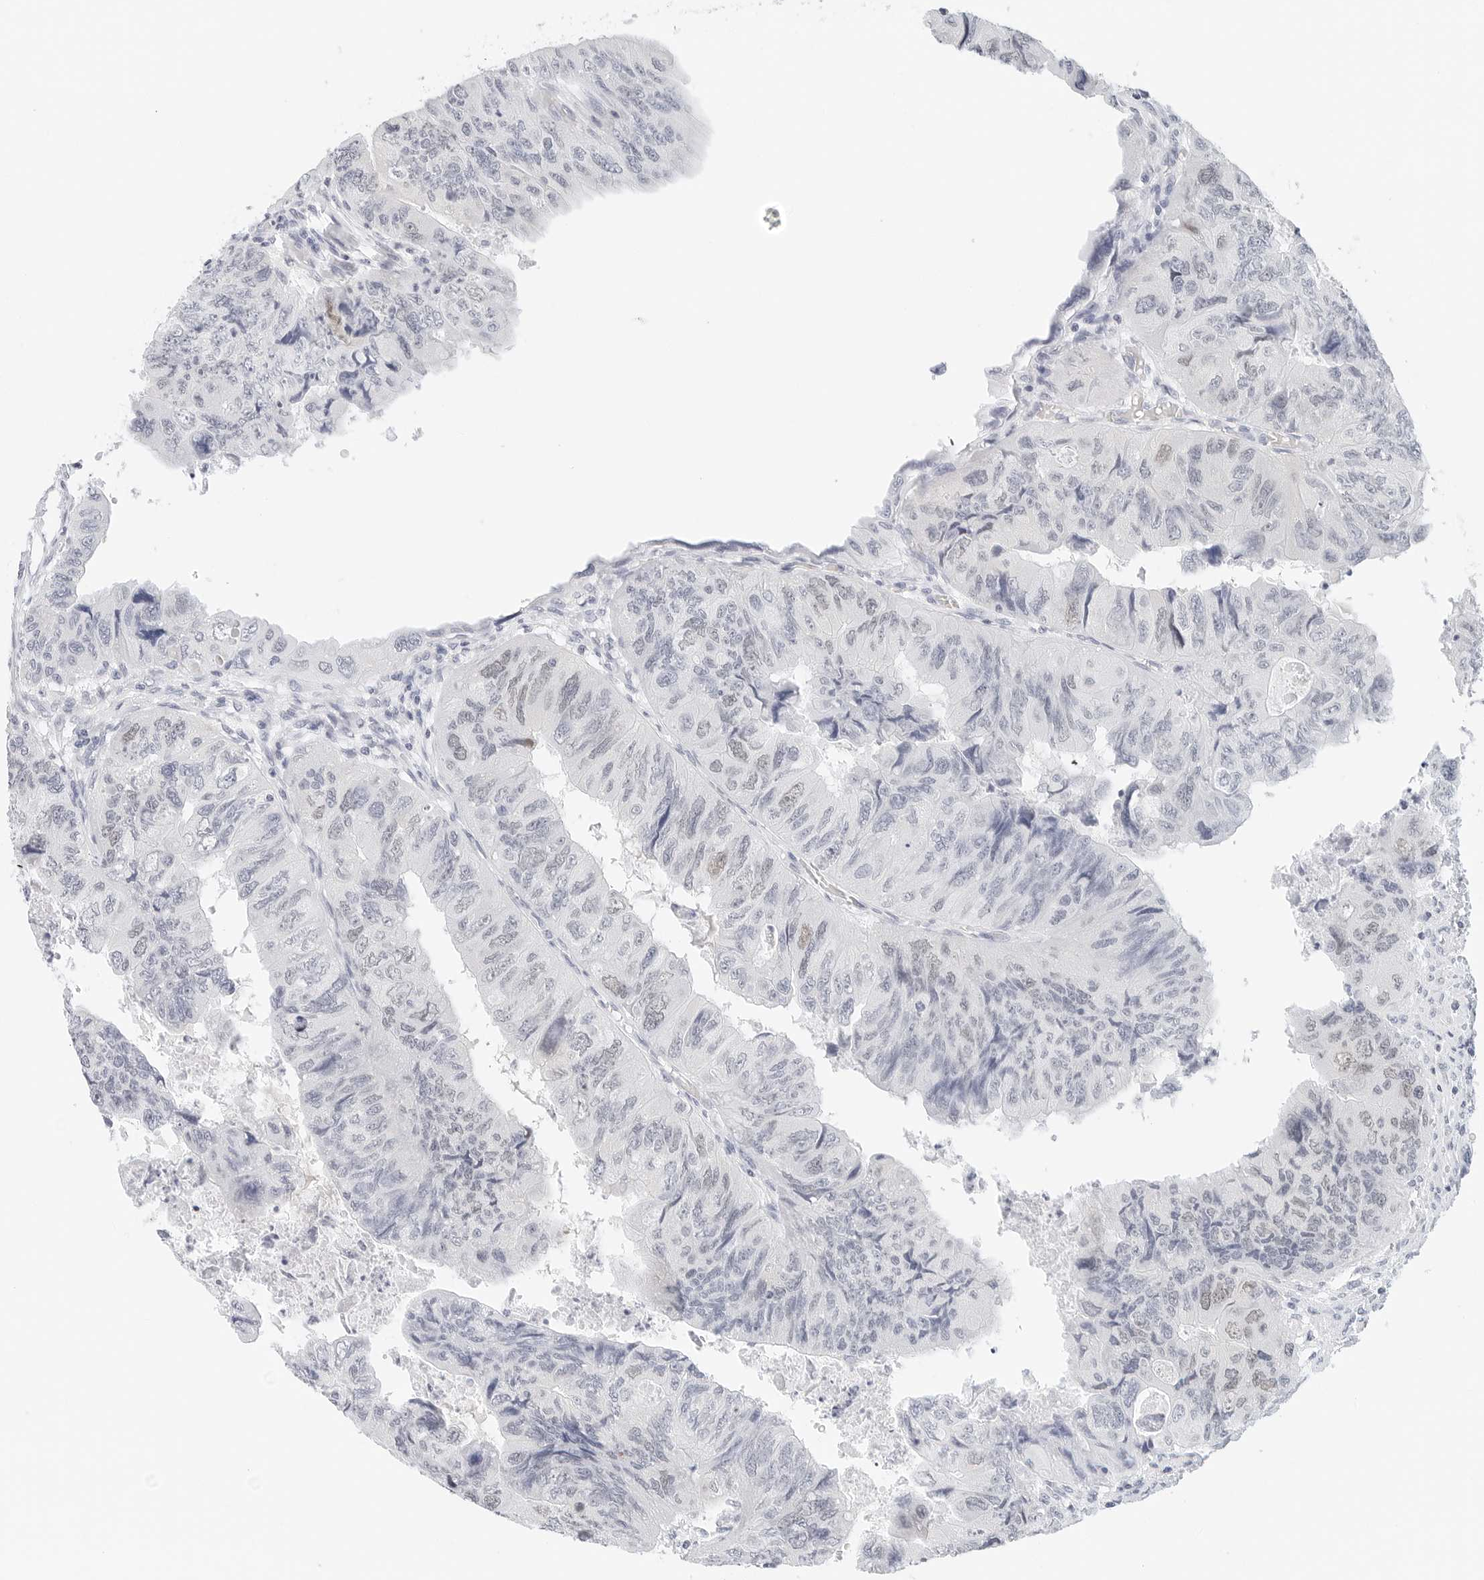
{"staining": {"intensity": "weak", "quantity": "<25%", "location": "nuclear"}, "tissue": "colorectal cancer", "cell_type": "Tumor cells", "image_type": "cancer", "snomed": [{"axis": "morphology", "description": "Adenocarcinoma, NOS"}, {"axis": "topography", "description": "Rectum"}], "caption": "There is no significant staining in tumor cells of adenocarcinoma (colorectal). (Brightfield microscopy of DAB immunohistochemistry at high magnification).", "gene": "CD22", "patient": {"sex": "male", "age": 63}}